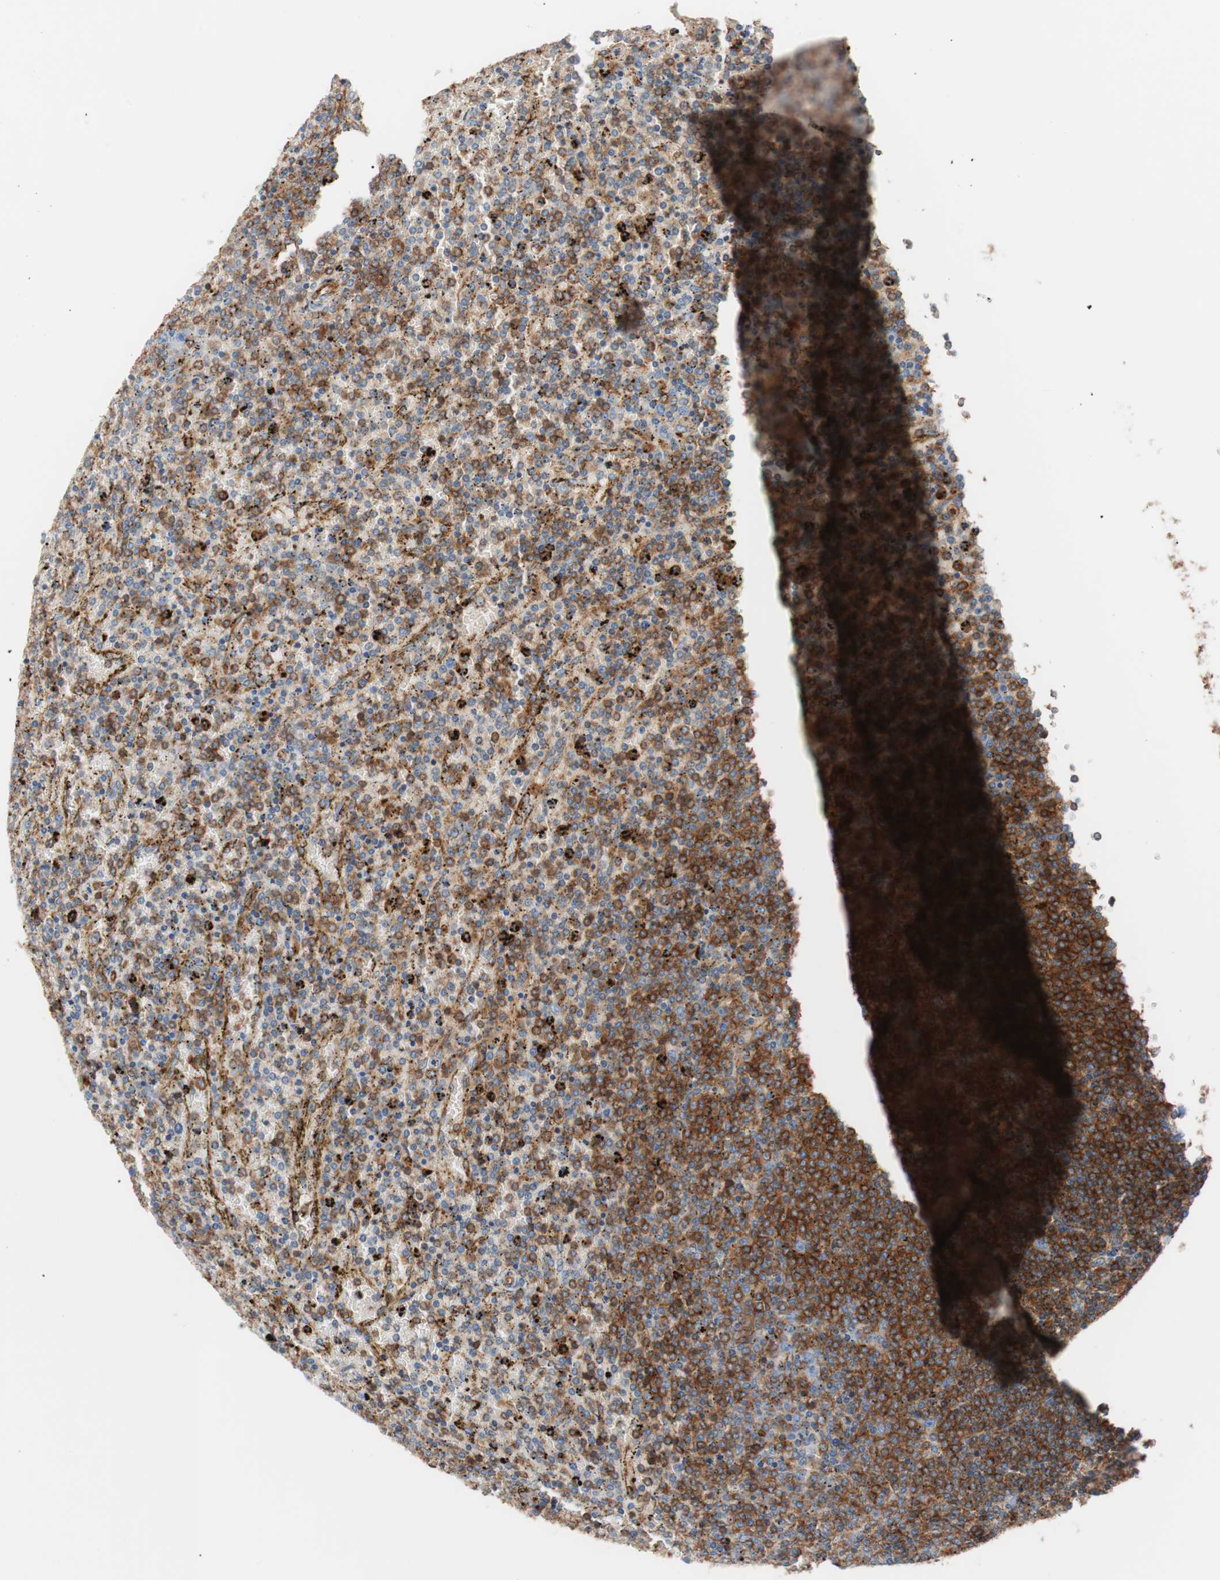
{"staining": {"intensity": "moderate", "quantity": ">75%", "location": "cytoplasmic/membranous"}, "tissue": "lymphoma", "cell_type": "Tumor cells", "image_type": "cancer", "snomed": [{"axis": "morphology", "description": "Malignant lymphoma, non-Hodgkin's type, Low grade"}, {"axis": "topography", "description": "Spleen"}], "caption": "DAB (3,3'-diaminobenzidine) immunohistochemical staining of lymphoma displays moderate cytoplasmic/membranous protein positivity in approximately >75% of tumor cells.", "gene": "FLOT2", "patient": {"sex": "female", "age": 77}}